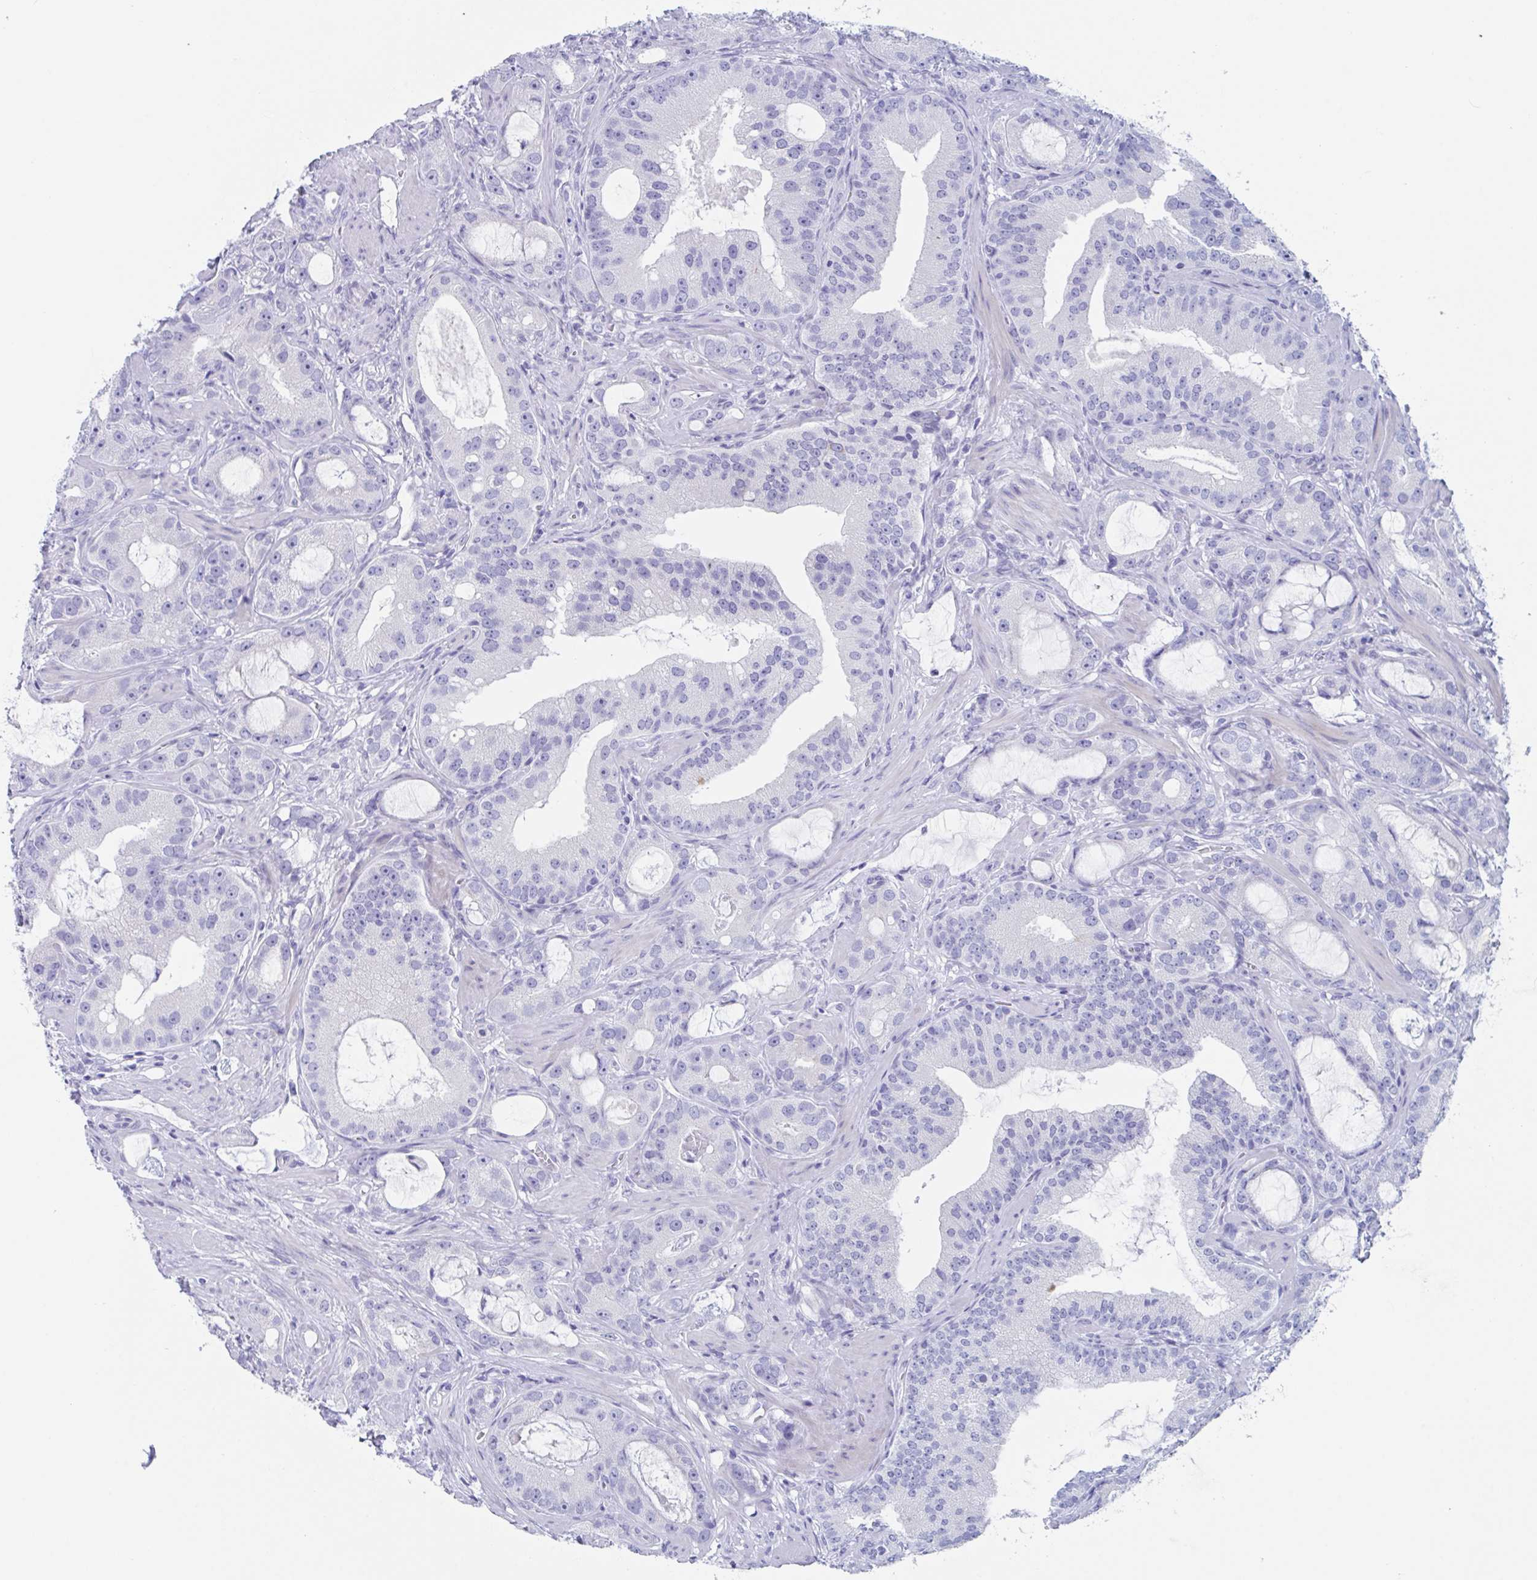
{"staining": {"intensity": "negative", "quantity": "none", "location": "none"}, "tissue": "prostate cancer", "cell_type": "Tumor cells", "image_type": "cancer", "snomed": [{"axis": "morphology", "description": "Adenocarcinoma, High grade"}, {"axis": "topography", "description": "Prostate"}], "caption": "Adenocarcinoma (high-grade) (prostate) stained for a protein using immunohistochemistry demonstrates no positivity tumor cells.", "gene": "ZPBP", "patient": {"sex": "male", "age": 65}}